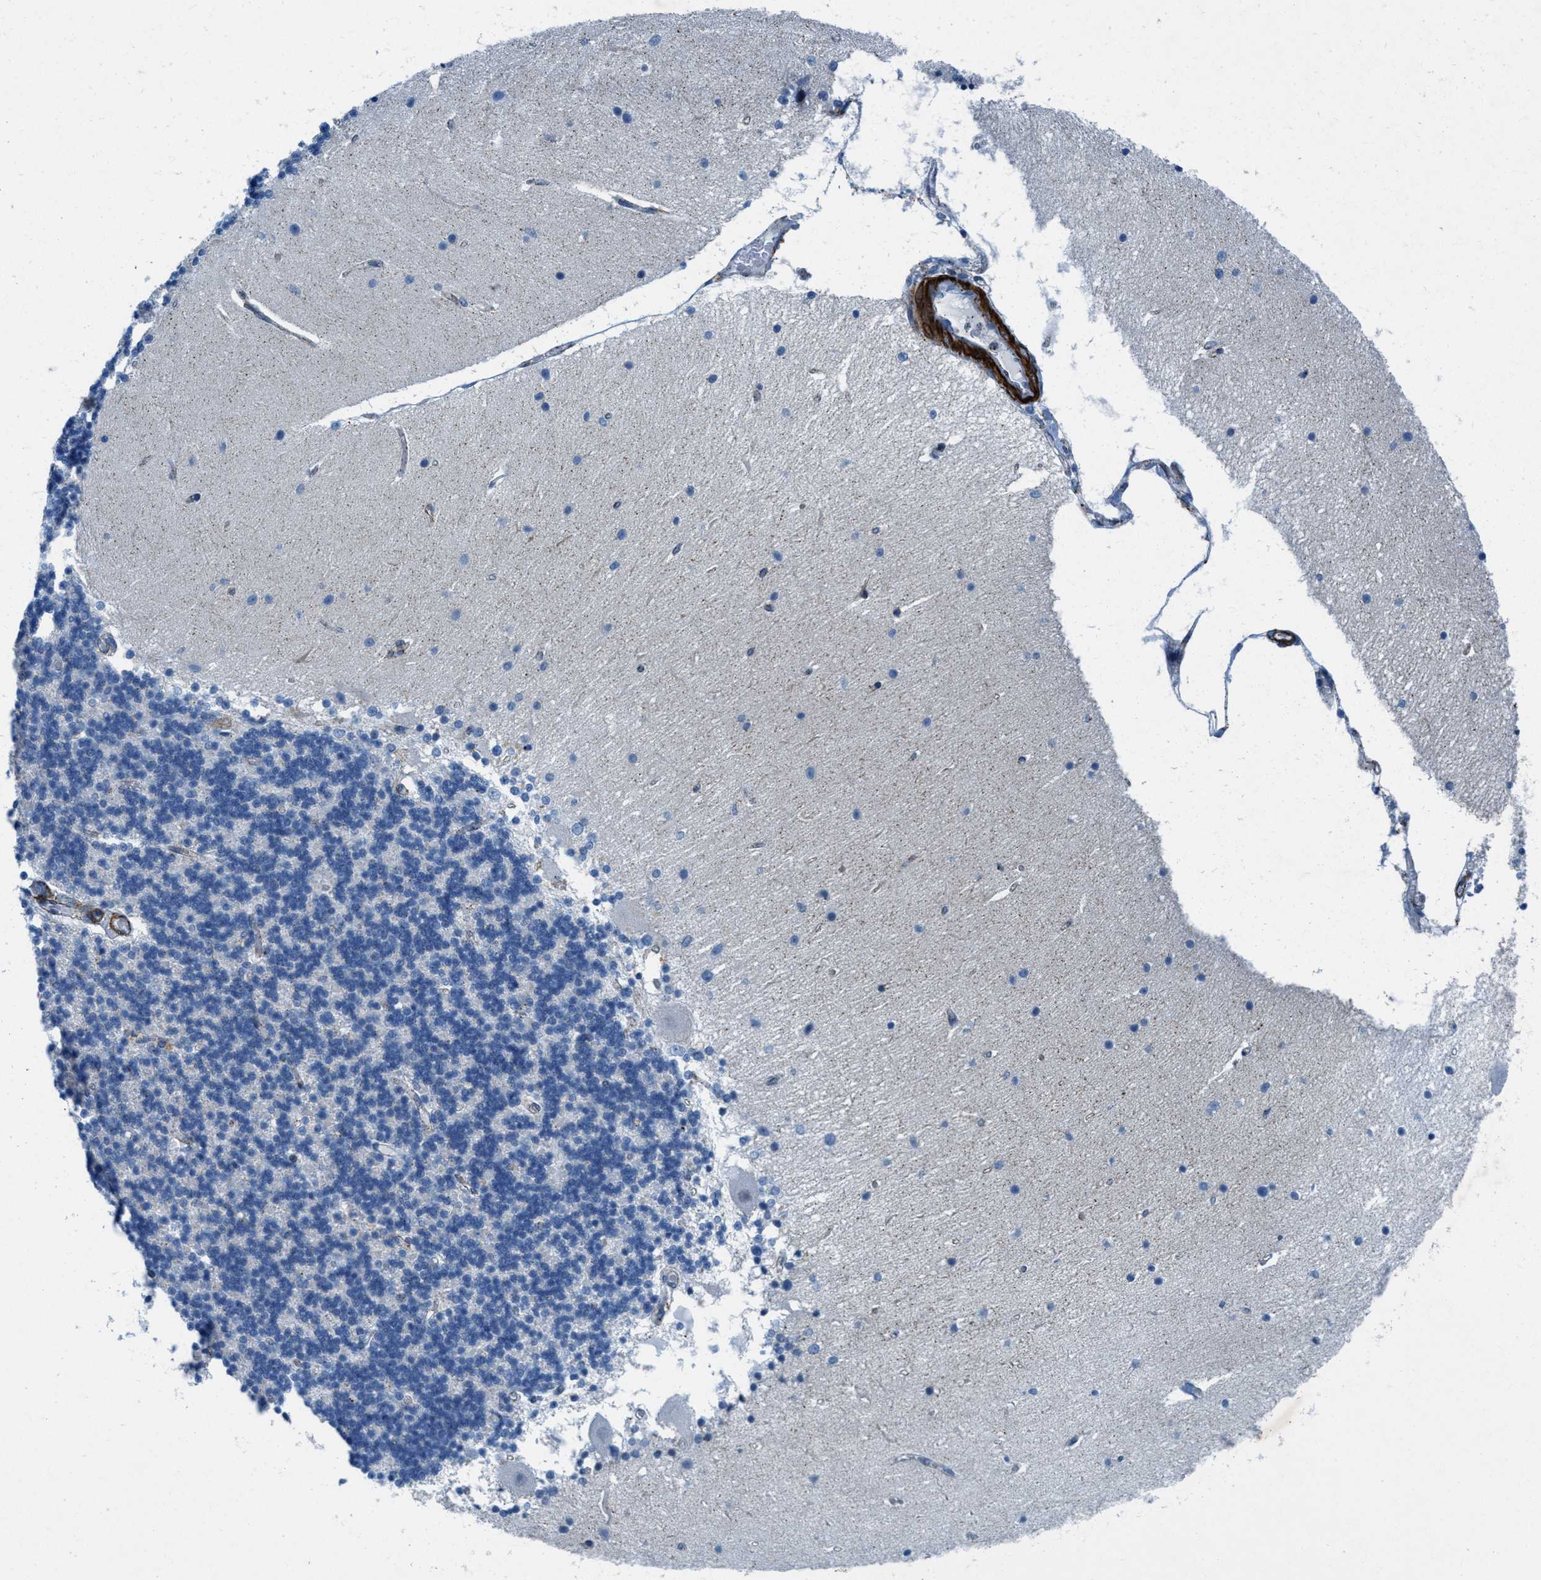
{"staining": {"intensity": "negative", "quantity": "none", "location": "none"}, "tissue": "cerebellum", "cell_type": "Cells in granular layer", "image_type": "normal", "snomed": [{"axis": "morphology", "description": "Normal tissue, NOS"}, {"axis": "topography", "description": "Cerebellum"}], "caption": "The IHC micrograph has no significant expression in cells in granular layer of cerebellum. Brightfield microscopy of immunohistochemistry stained with DAB (3,3'-diaminobenzidine) (brown) and hematoxylin (blue), captured at high magnification.", "gene": "MFSD13A", "patient": {"sex": "female", "age": 54}}